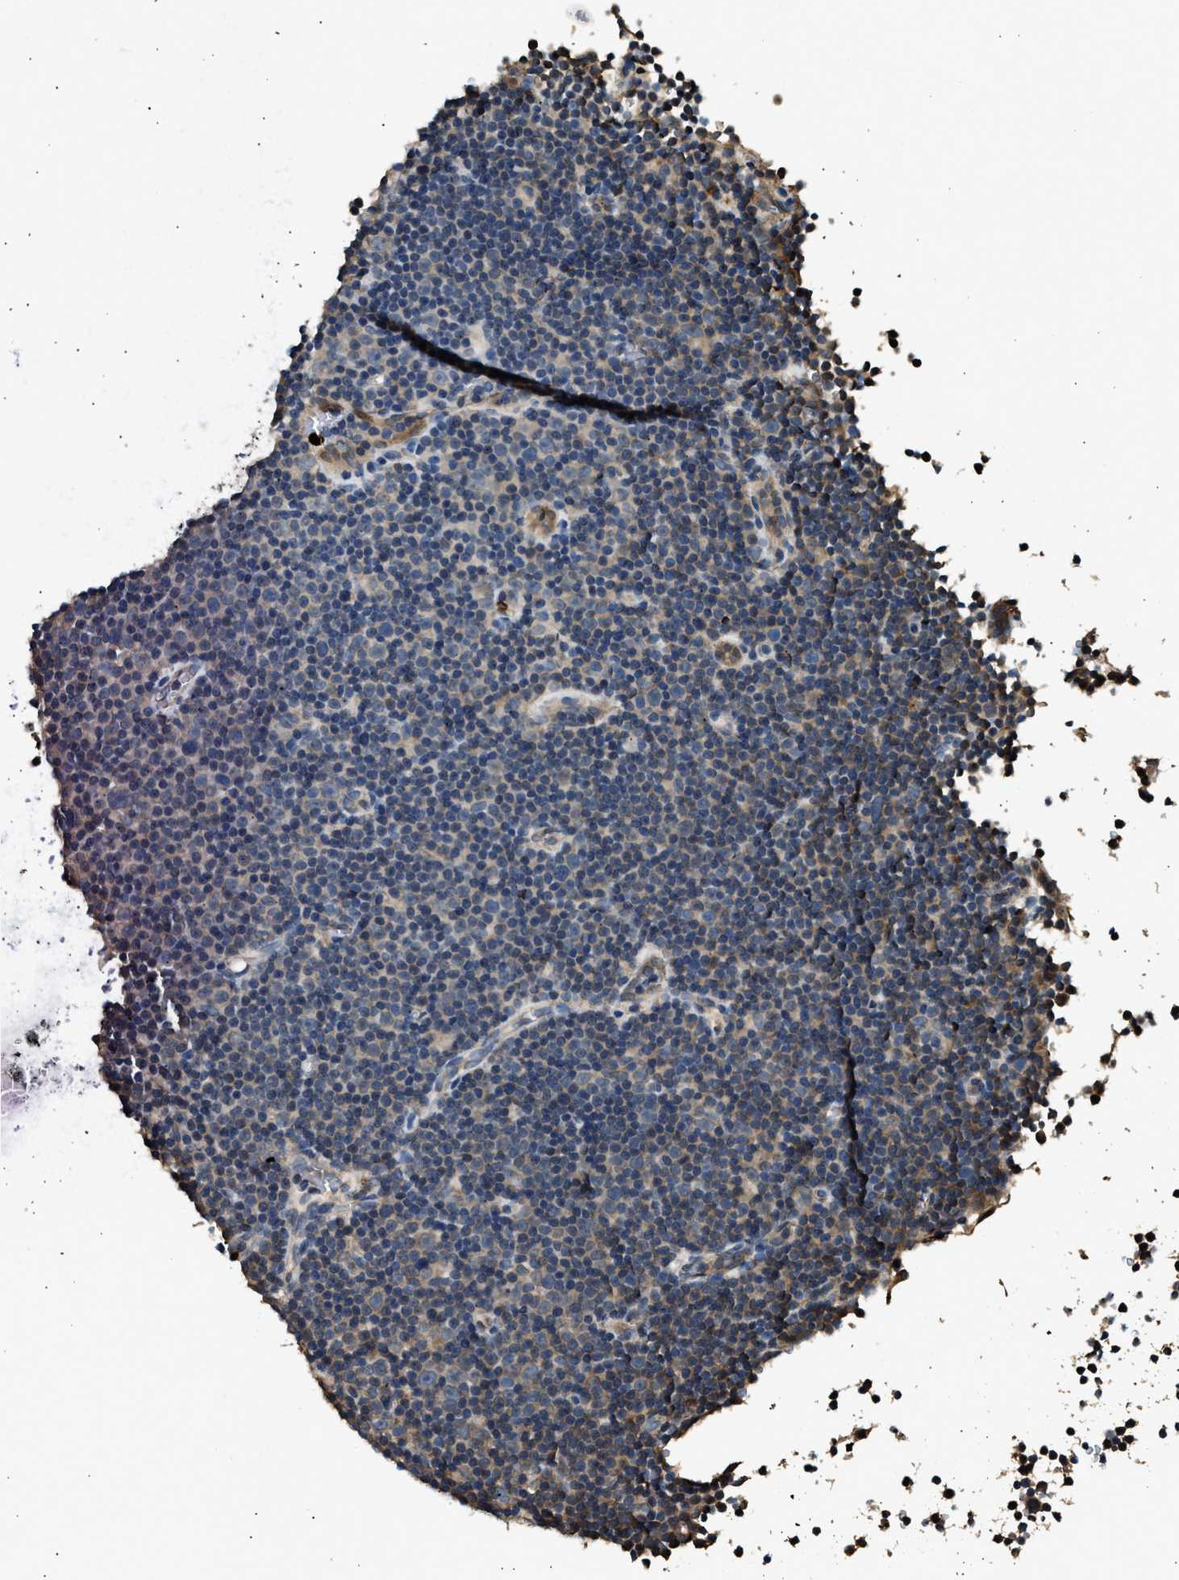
{"staining": {"intensity": "weak", "quantity": "<25%", "location": "cytoplasmic/membranous"}, "tissue": "lymphoma", "cell_type": "Tumor cells", "image_type": "cancer", "snomed": [{"axis": "morphology", "description": "Malignant lymphoma, non-Hodgkin's type, Low grade"}, {"axis": "topography", "description": "Lymph node"}], "caption": "Tumor cells show no significant expression in lymphoma. Nuclei are stained in blue.", "gene": "ANXA3", "patient": {"sex": "female", "age": 67}}